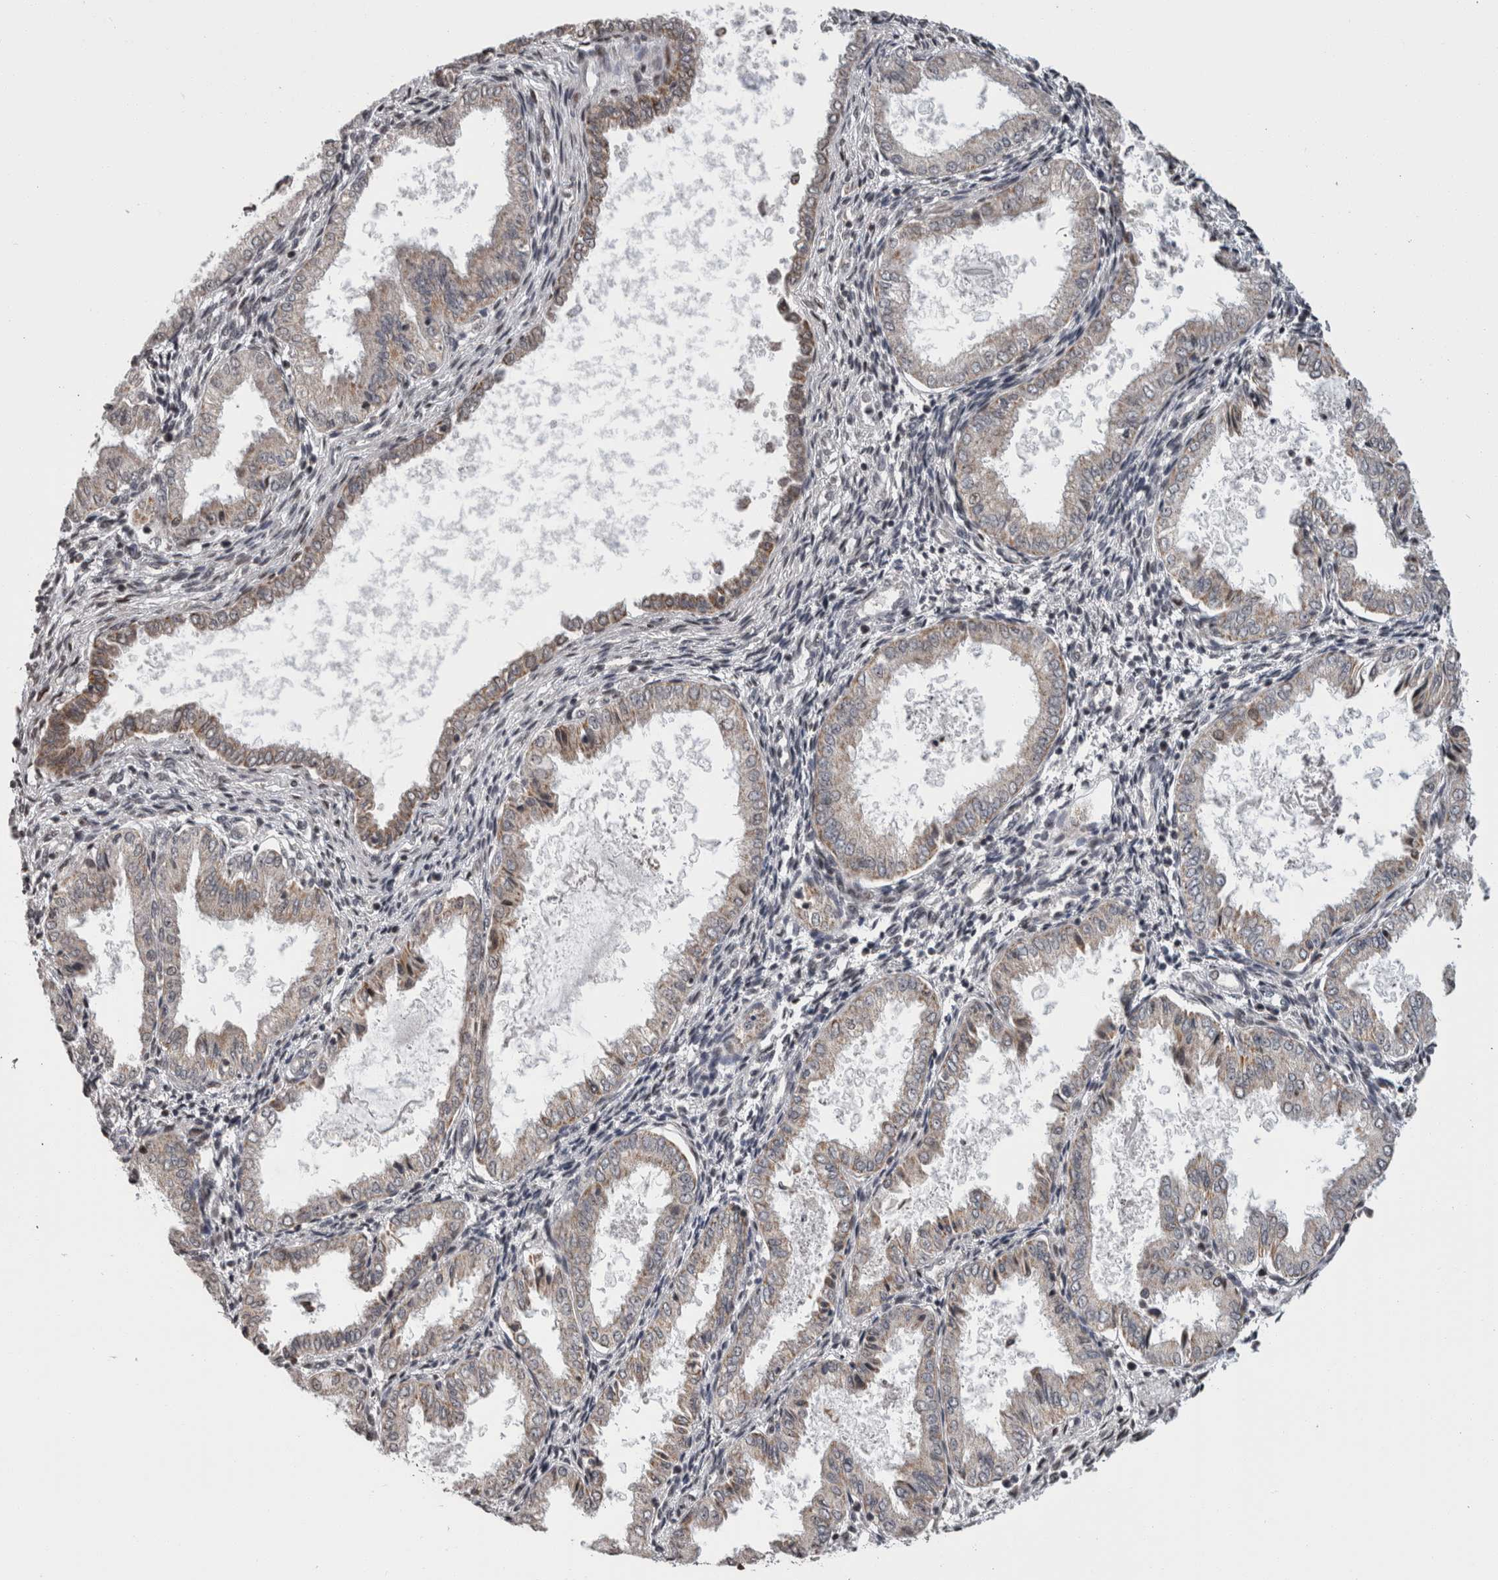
{"staining": {"intensity": "weak", "quantity": "<25%", "location": "nuclear"}, "tissue": "endometrium", "cell_type": "Cells in endometrial stroma", "image_type": "normal", "snomed": [{"axis": "morphology", "description": "Normal tissue, NOS"}, {"axis": "topography", "description": "Endometrium"}], "caption": "Endometrium stained for a protein using immunohistochemistry demonstrates no staining cells in endometrial stroma.", "gene": "ZBTB11", "patient": {"sex": "female", "age": 33}}